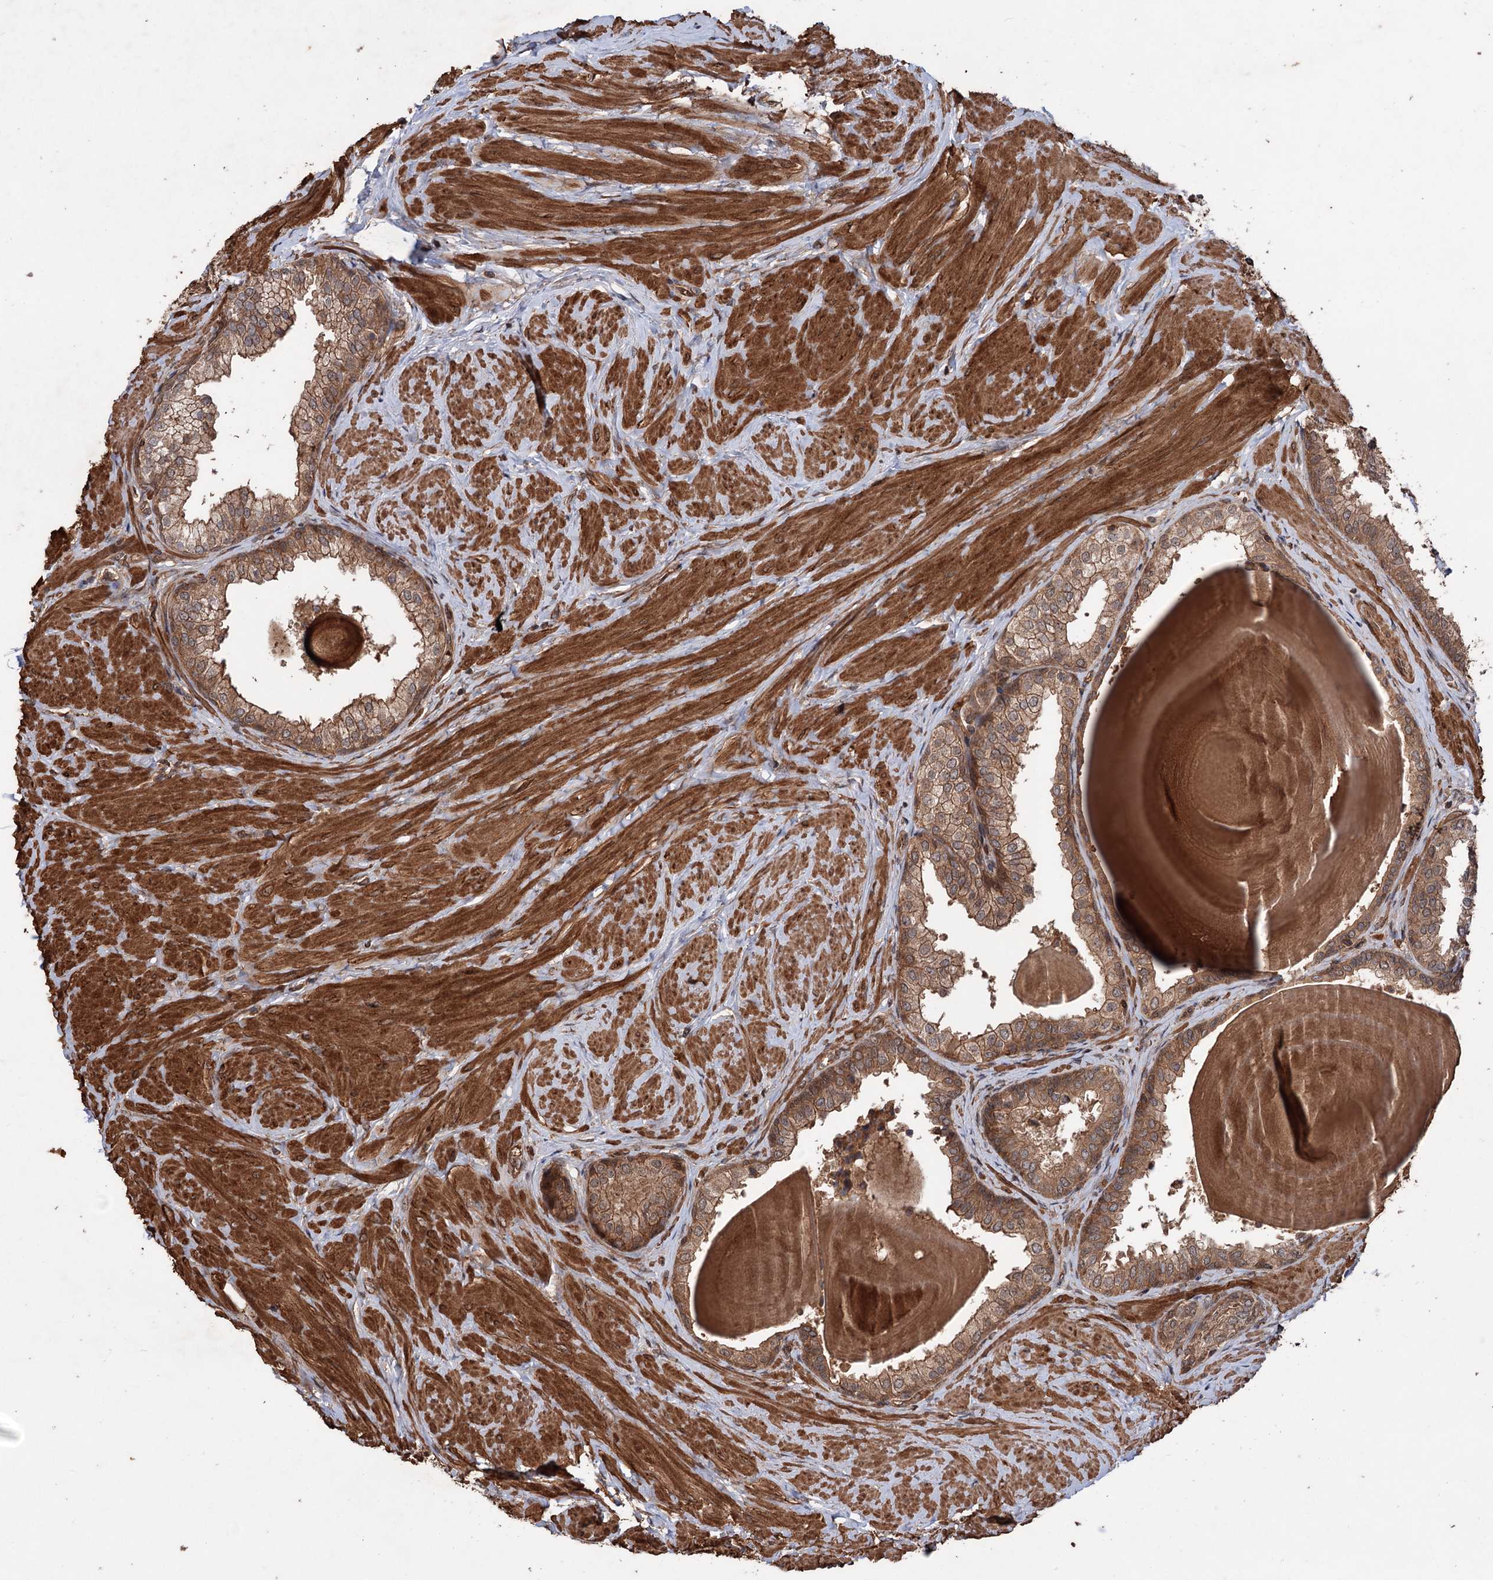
{"staining": {"intensity": "moderate", "quantity": ">75%", "location": "cytoplasmic/membranous,nuclear"}, "tissue": "prostate", "cell_type": "Glandular cells", "image_type": "normal", "snomed": [{"axis": "morphology", "description": "Normal tissue, NOS"}, {"axis": "topography", "description": "Prostate"}], "caption": "Glandular cells reveal moderate cytoplasmic/membranous,nuclear expression in about >75% of cells in unremarkable prostate. (brown staining indicates protein expression, while blue staining denotes nuclei).", "gene": "ADK", "patient": {"sex": "male", "age": 48}}